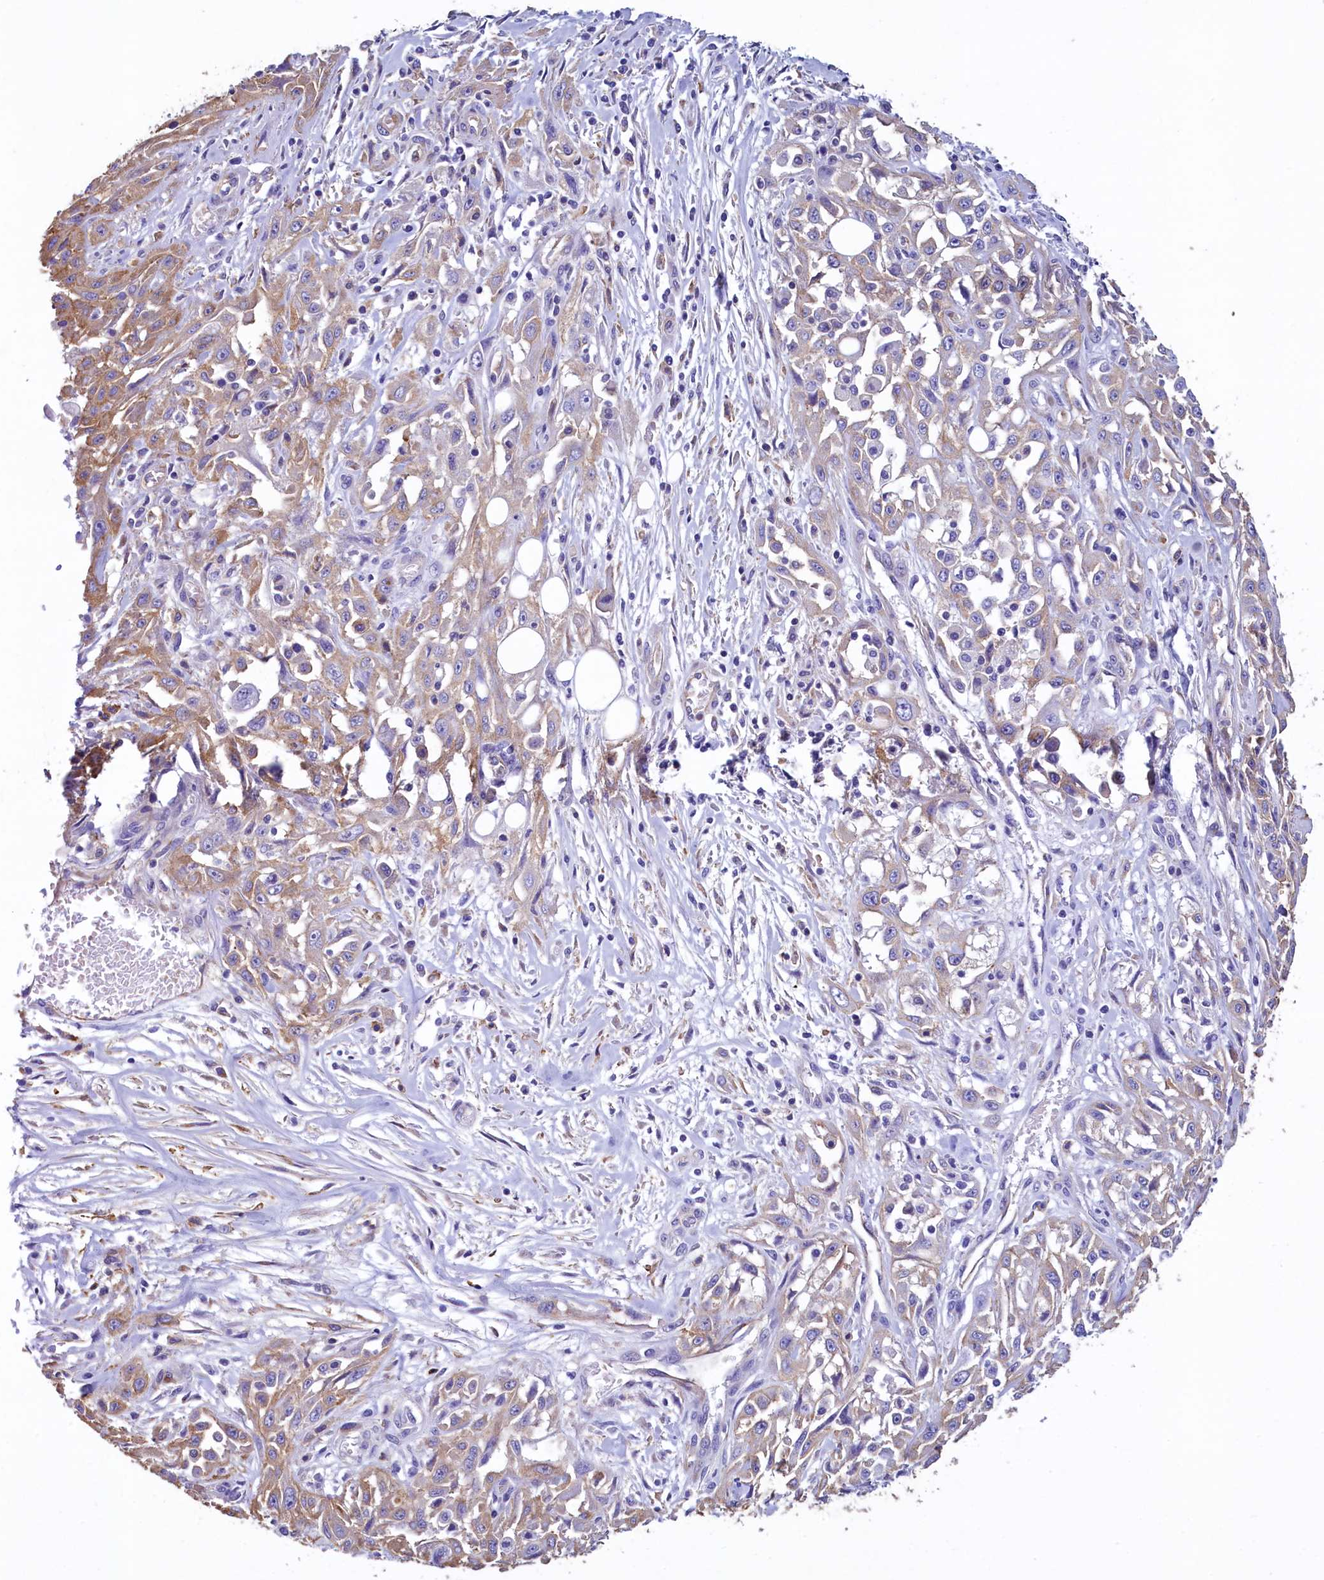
{"staining": {"intensity": "moderate", "quantity": "<25%", "location": "cytoplasmic/membranous"}, "tissue": "skin cancer", "cell_type": "Tumor cells", "image_type": "cancer", "snomed": [{"axis": "morphology", "description": "Squamous cell carcinoma, NOS"}, {"axis": "morphology", "description": "Squamous cell carcinoma, metastatic, NOS"}, {"axis": "topography", "description": "Skin"}, {"axis": "topography", "description": "Lymph node"}], "caption": "A histopathology image of skin cancer stained for a protein shows moderate cytoplasmic/membranous brown staining in tumor cells.", "gene": "GPR21", "patient": {"sex": "male", "age": 75}}